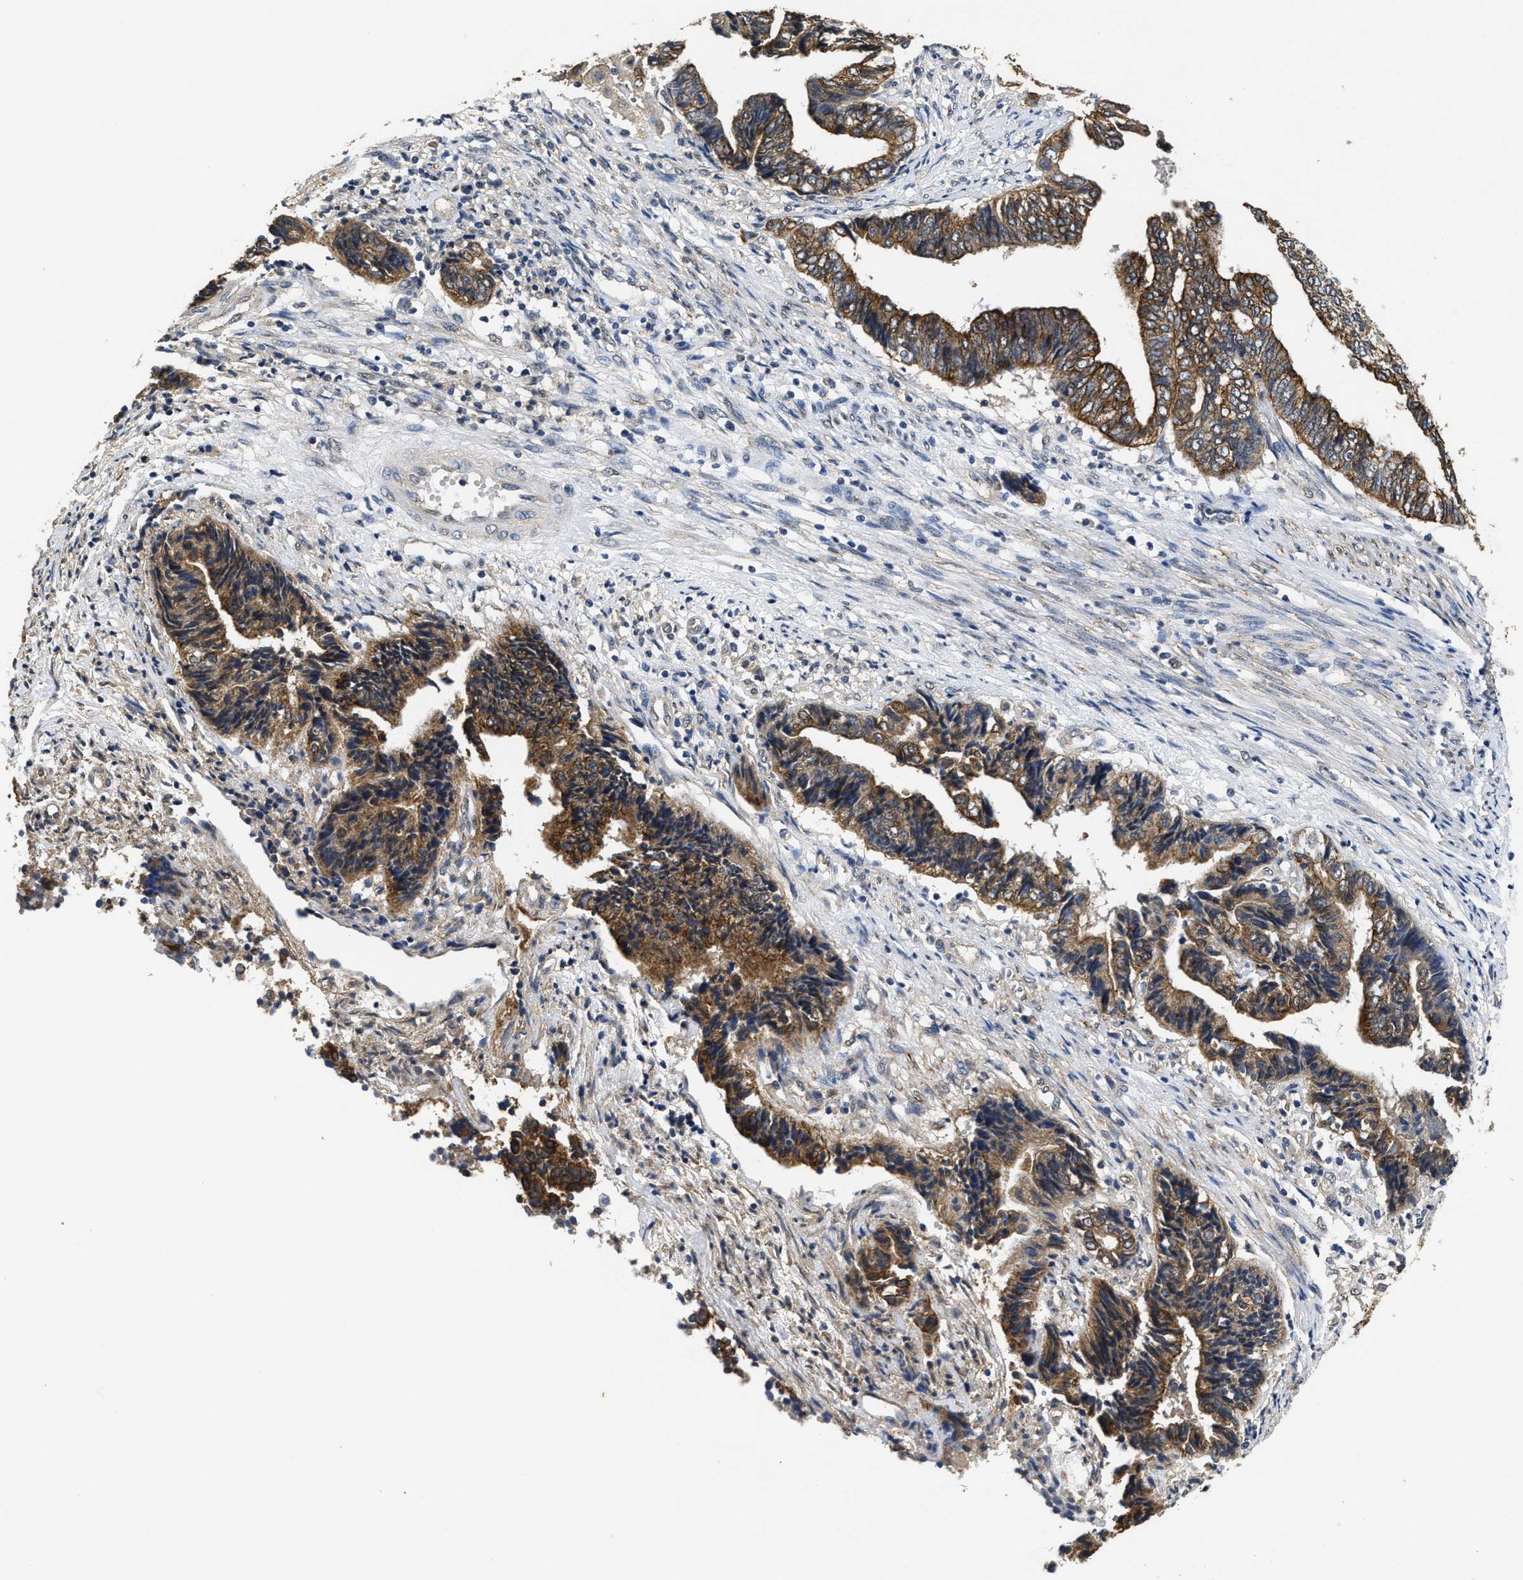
{"staining": {"intensity": "moderate", "quantity": ">75%", "location": "cytoplasmic/membranous"}, "tissue": "endometrial cancer", "cell_type": "Tumor cells", "image_type": "cancer", "snomed": [{"axis": "morphology", "description": "Adenocarcinoma, NOS"}, {"axis": "topography", "description": "Uterus"}, {"axis": "topography", "description": "Endometrium"}], "caption": "Immunohistochemistry micrograph of neoplastic tissue: human adenocarcinoma (endometrial) stained using immunohistochemistry (IHC) demonstrates medium levels of moderate protein expression localized specifically in the cytoplasmic/membranous of tumor cells, appearing as a cytoplasmic/membranous brown color.", "gene": "CTNNA1", "patient": {"sex": "female", "age": 70}}